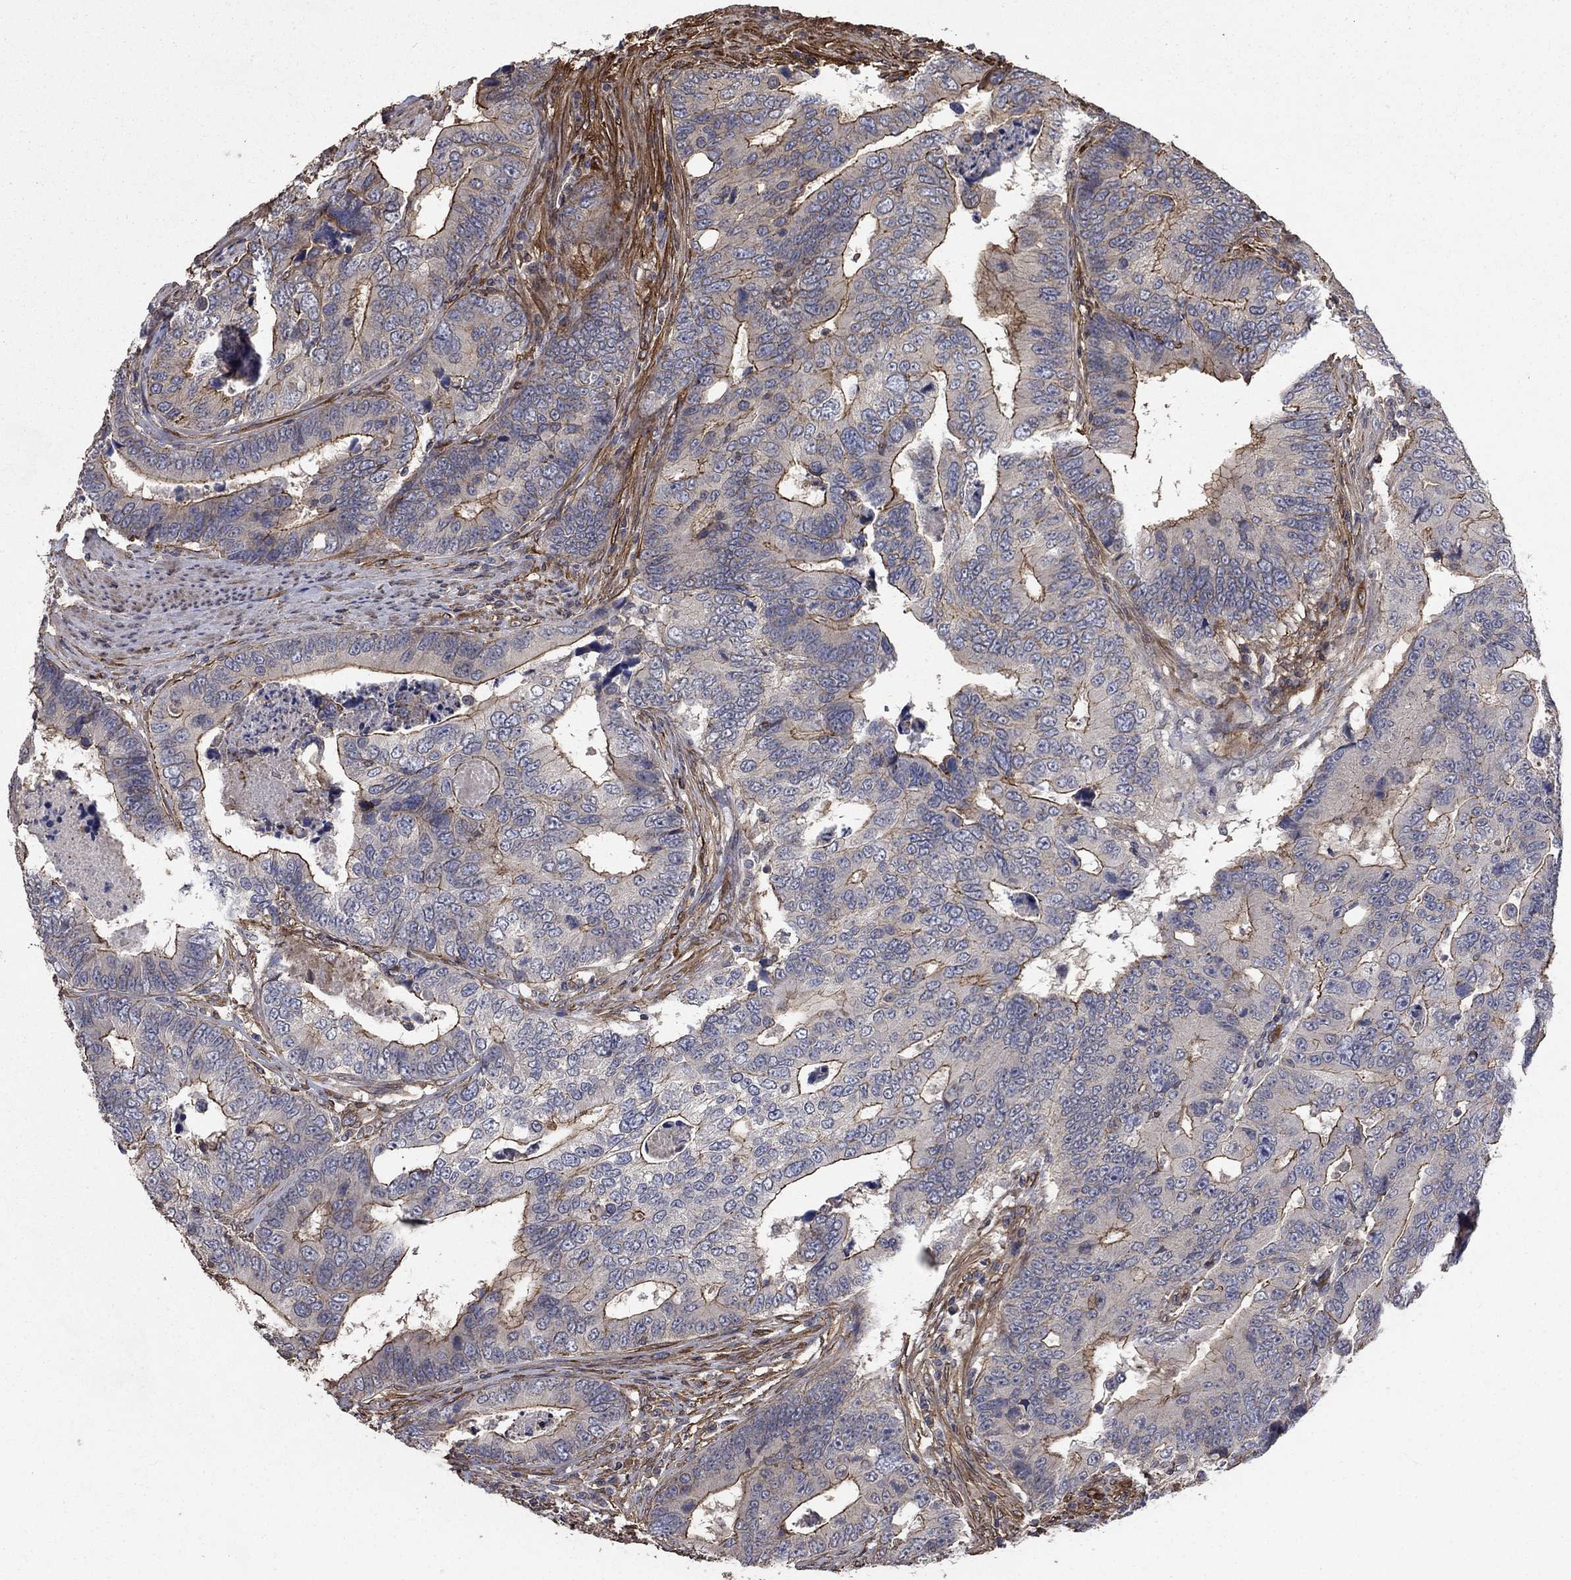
{"staining": {"intensity": "moderate", "quantity": "25%-75%", "location": "cytoplasmic/membranous"}, "tissue": "colorectal cancer", "cell_type": "Tumor cells", "image_type": "cancer", "snomed": [{"axis": "morphology", "description": "Adenocarcinoma, NOS"}, {"axis": "topography", "description": "Colon"}], "caption": "About 25%-75% of tumor cells in adenocarcinoma (colorectal) show moderate cytoplasmic/membranous protein staining as visualized by brown immunohistochemical staining.", "gene": "PDE3A", "patient": {"sex": "female", "age": 72}}